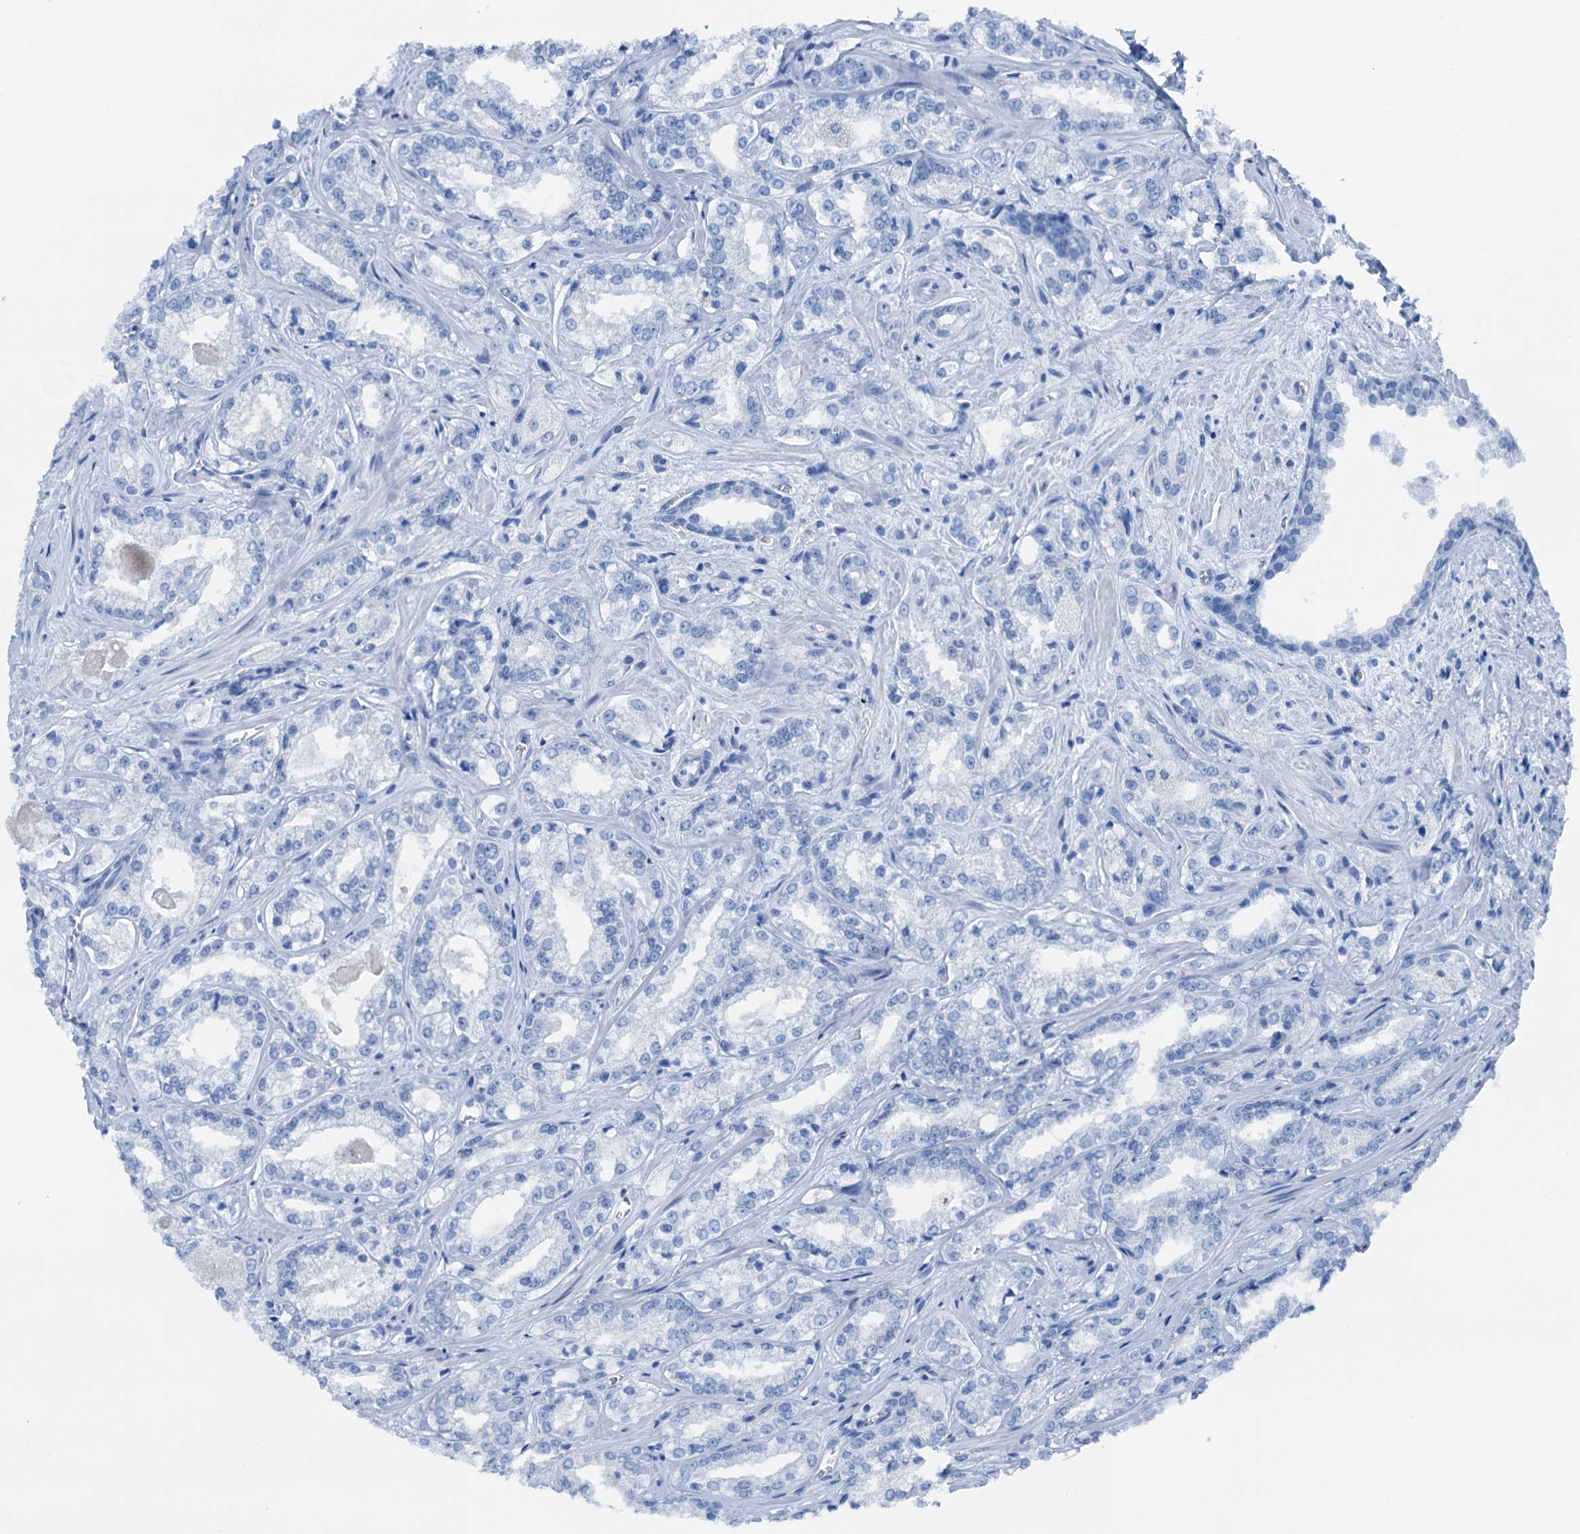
{"staining": {"intensity": "negative", "quantity": "none", "location": "none"}, "tissue": "prostate cancer", "cell_type": "Tumor cells", "image_type": "cancer", "snomed": [{"axis": "morphology", "description": "Adenocarcinoma, Low grade"}, {"axis": "topography", "description": "Prostate"}], "caption": "Prostate cancer (low-grade adenocarcinoma) stained for a protein using immunohistochemistry exhibits no positivity tumor cells.", "gene": "CBLN3", "patient": {"sex": "male", "age": 47}}